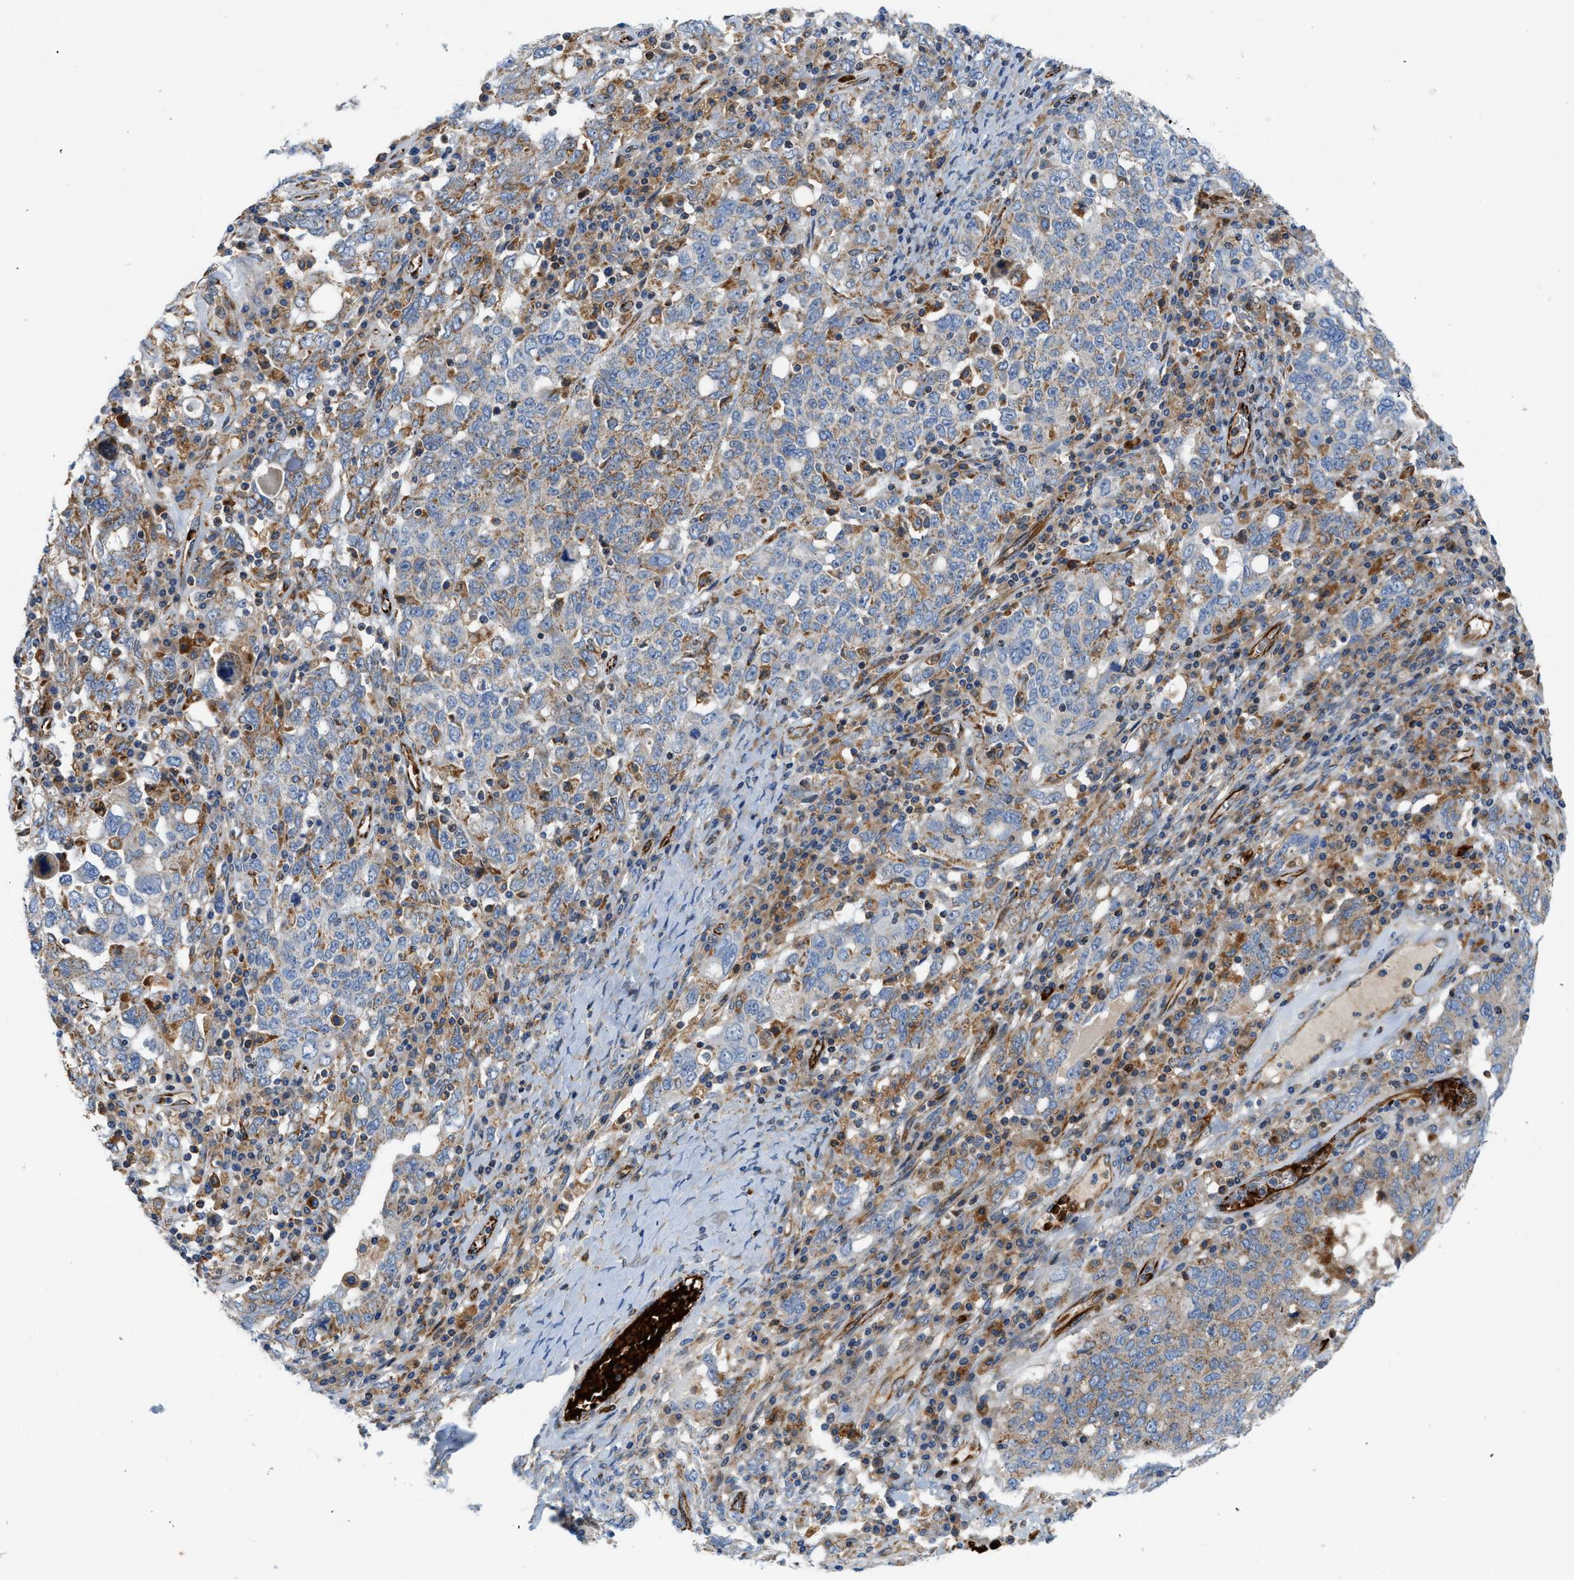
{"staining": {"intensity": "weak", "quantity": ">75%", "location": "cytoplasmic/membranous"}, "tissue": "ovarian cancer", "cell_type": "Tumor cells", "image_type": "cancer", "snomed": [{"axis": "morphology", "description": "Carcinoma, endometroid"}, {"axis": "topography", "description": "Ovary"}], "caption": "The immunohistochemical stain shows weak cytoplasmic/membranous expression in tumor cells of endometroid carcinoma (ovarian) tissue.", "gene": "ZNF831", "patient": {"sex": "female", "age": 62}}